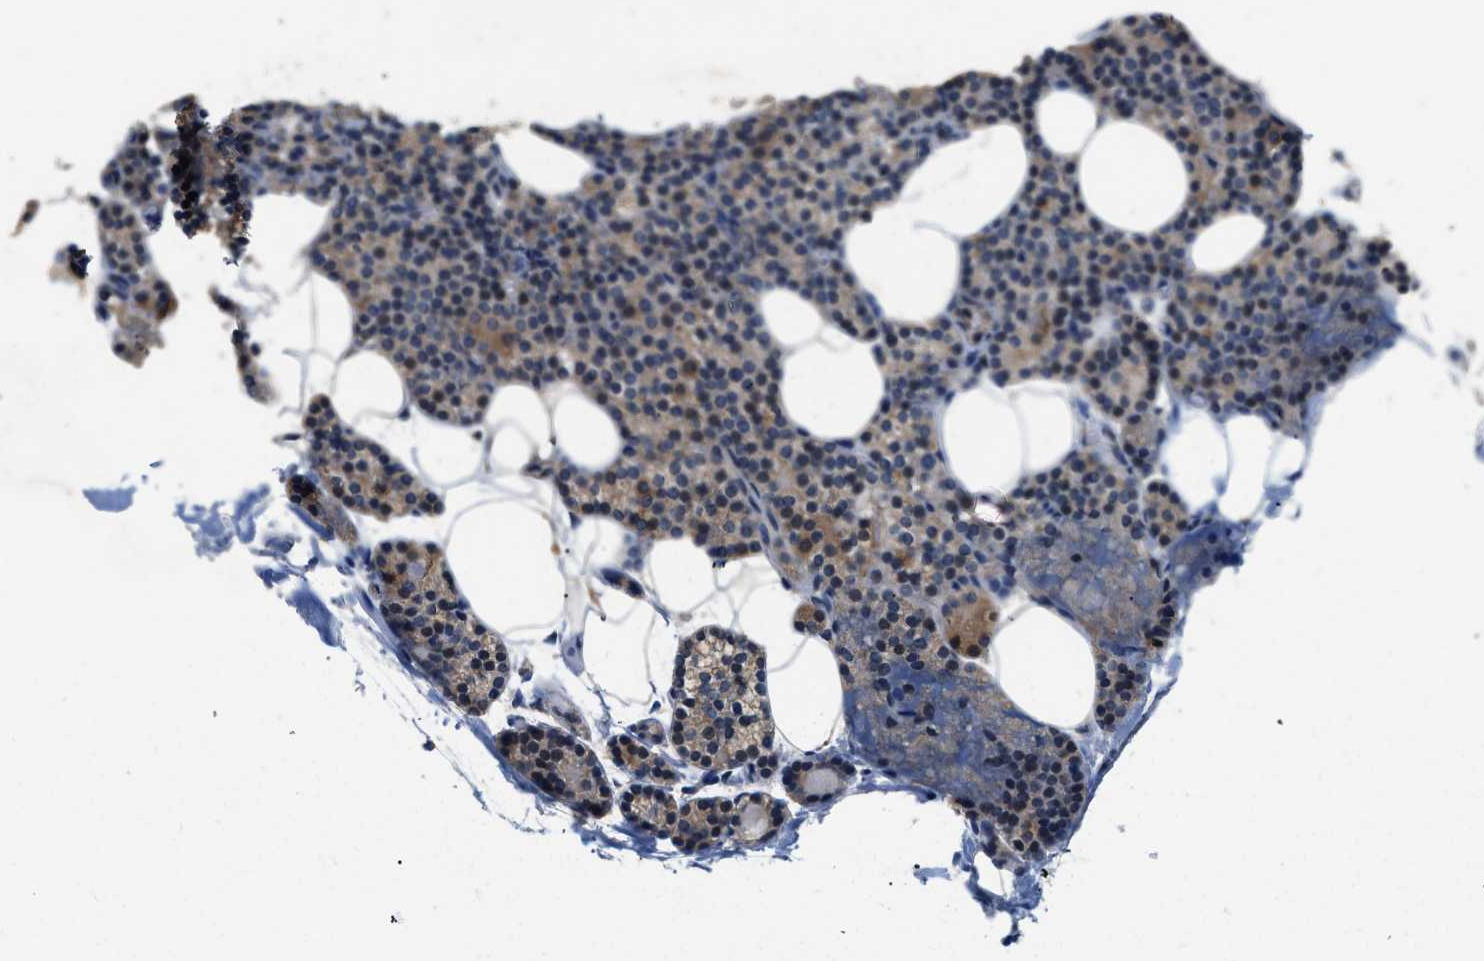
{"staining": {"intensity": "moderate", "quantity": ">75%", "location": "cytoplasmic/membranous"}, "tissue": "parathyroid gland", "cell_type": "Glandular cells", "image_type": "normal", "snomed": [{"axis": "morphology", "description": "Normal tissue, NOS"}, {"axis": "morphology", "description": "Adenoma, NOS"}, {"axis": "topography", "description": "Parathyroid gland"}], "caption": "Parathyroid gland was stained to show a protein in brown. There is medium levels of moderate cytoplasmic/membranous staining in approximately >75% of glandular cells. The staining is performed using DAB (3,3'-diaminobenzidine) brown chromogen to label protein expression. The nuclei are counter-stained blue using hematoxylin.", "gene": "SSH2", "patient": {"sex": "female", "age": 51}}